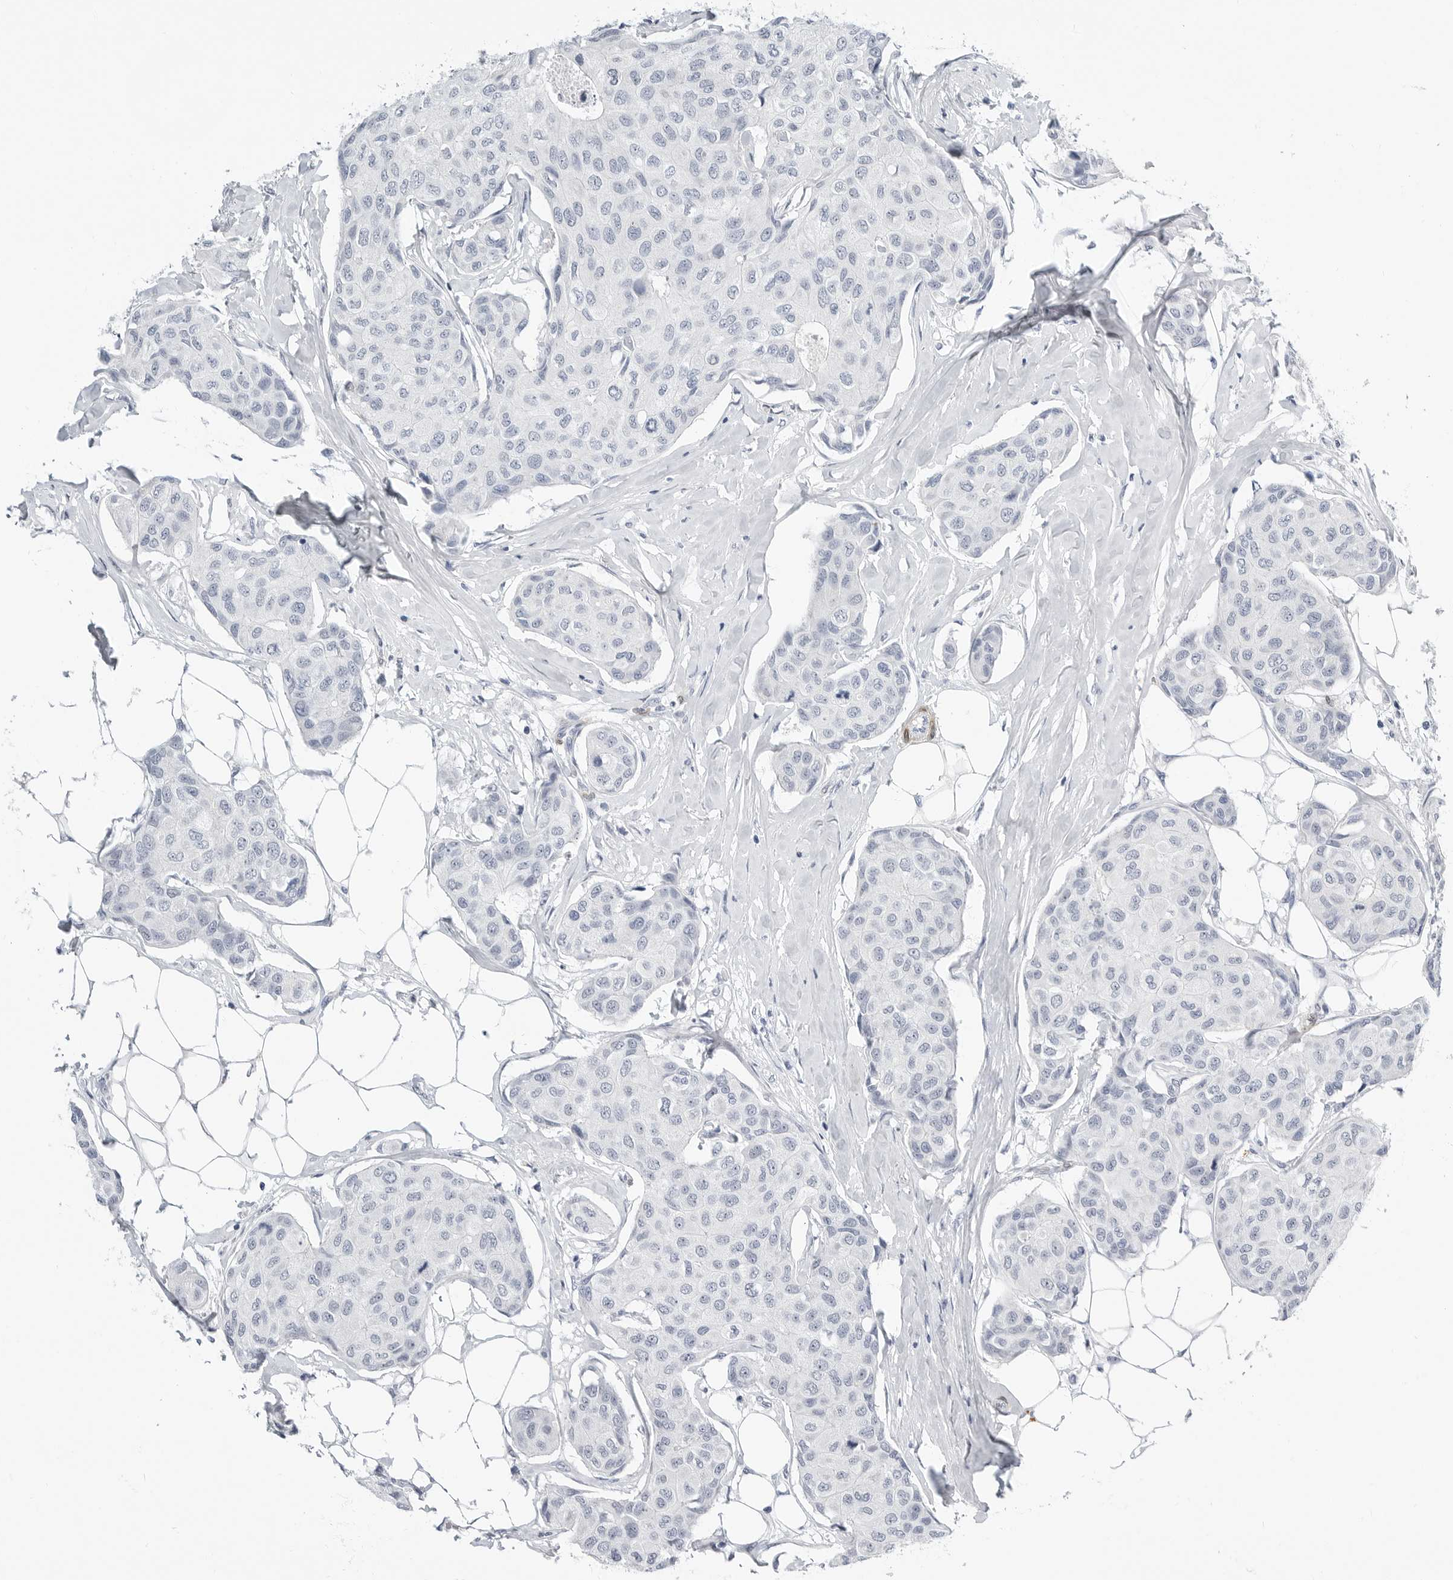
{"staining": {"intensity": "negative", "quantity": "none", "location": "none"}, "tissue": "breast cancer", "cell_type": "Tumor cells", "image_type": "cancer", "snomed": [{"axis": "morphology", "description": "Duct carcinoma"}, {"axis": "topography", "description": "Breast"}], "caption": "A high-resolution histopathology image shows immunohistochemistry staining of infiltrating ductal carcinoma (breast), which demonstrates no significant staining in tumor cells.", "gene": "PLN", "patient": {"sex": "female", "age": 80}}